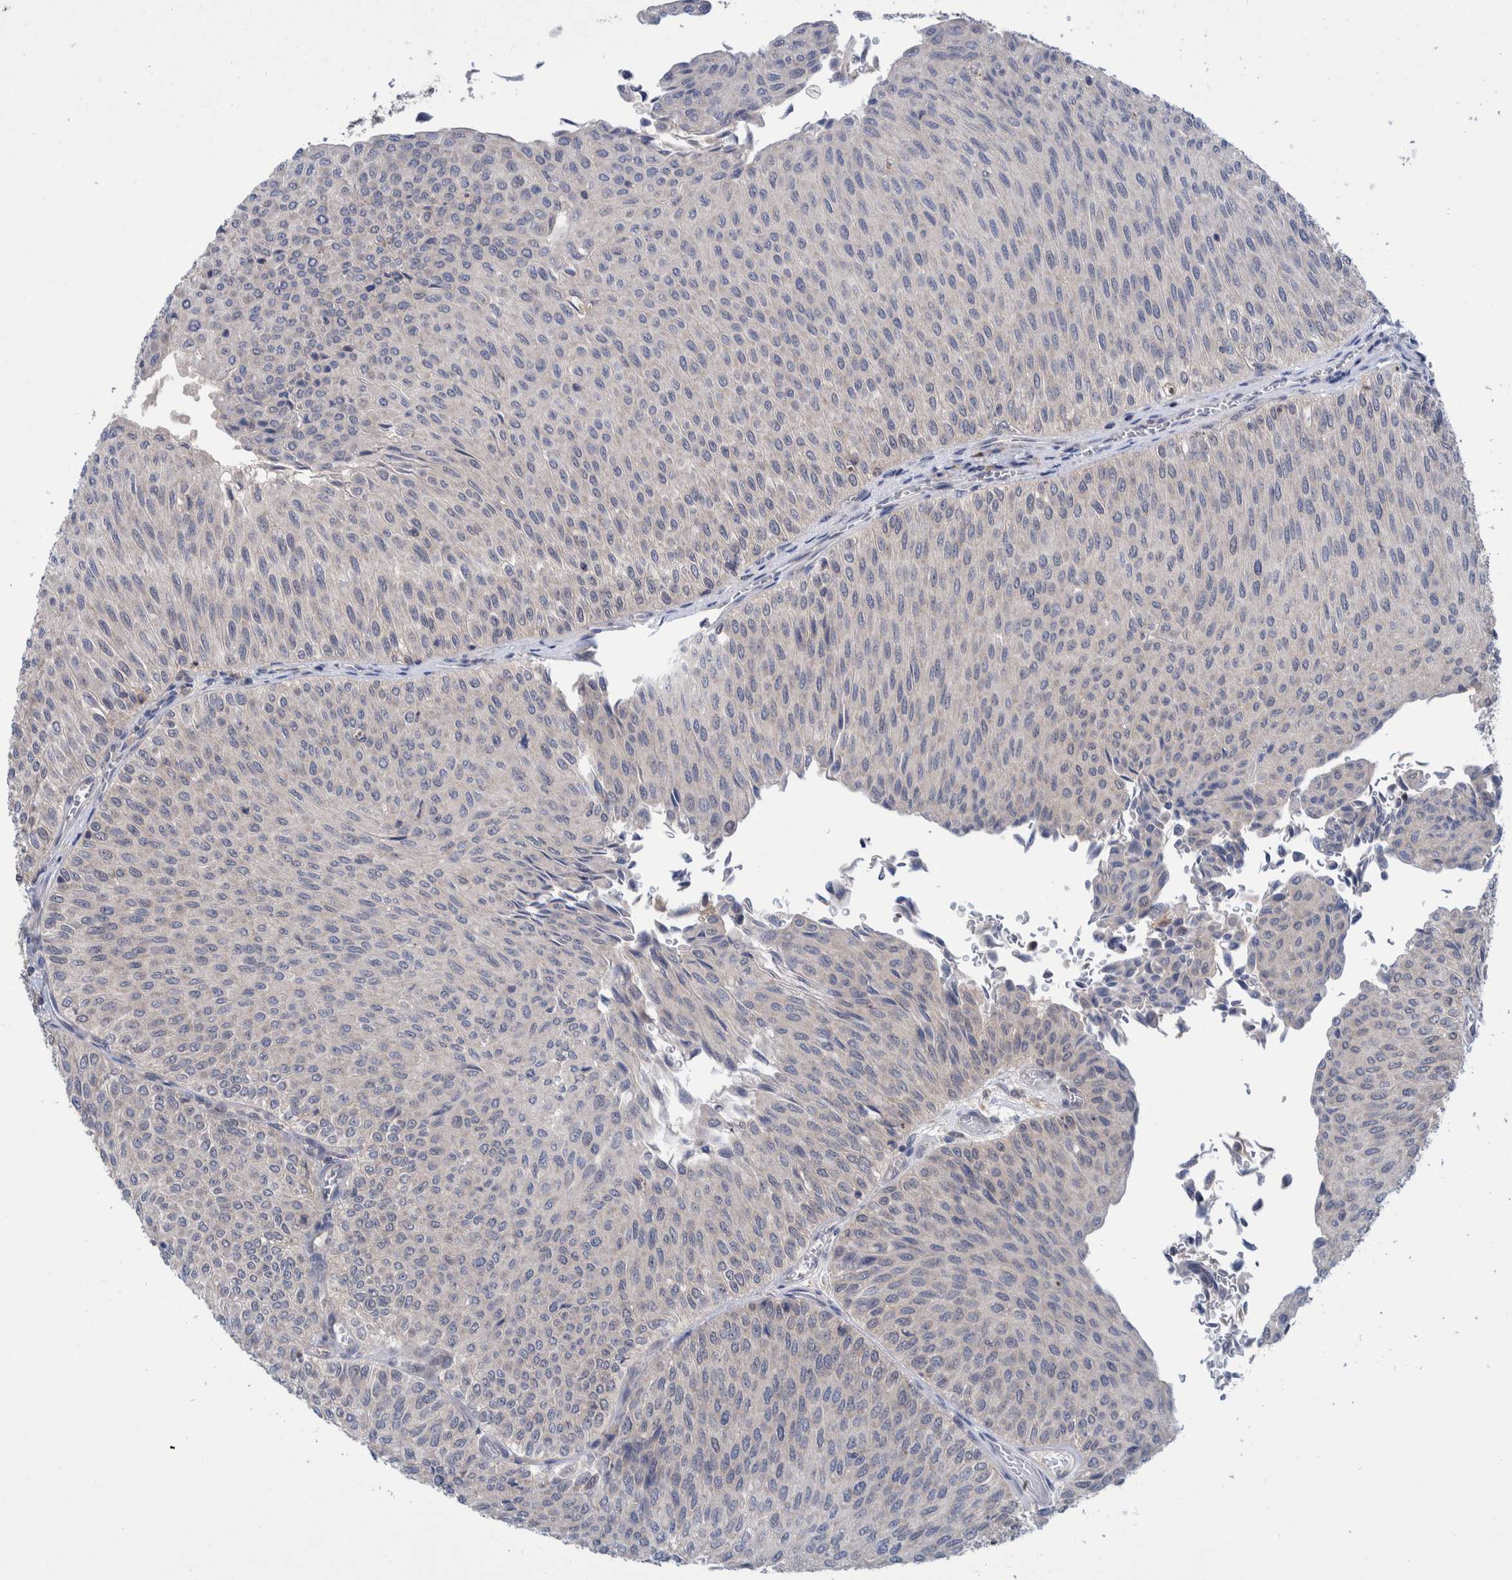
{"staining": {"intensity": "negative", "quantity": "none", "location": "none"}, "tissue": "urothelial cancer", "cell_type": "Tumor cells", "image_type": "cancer", "snomed": [{"axis": "morphology", "description": "Urothelial carcinoma, Low grade"}, {"axis": "topography", "description": "Urinary bladder"}], "caption": "This is an immunohistochemistry image of human urothelial carcinoma (low-grade). There is no expression in tumor cells.", "gene": "PLPBP", "patient": {"sex": "male", "age": 78}}